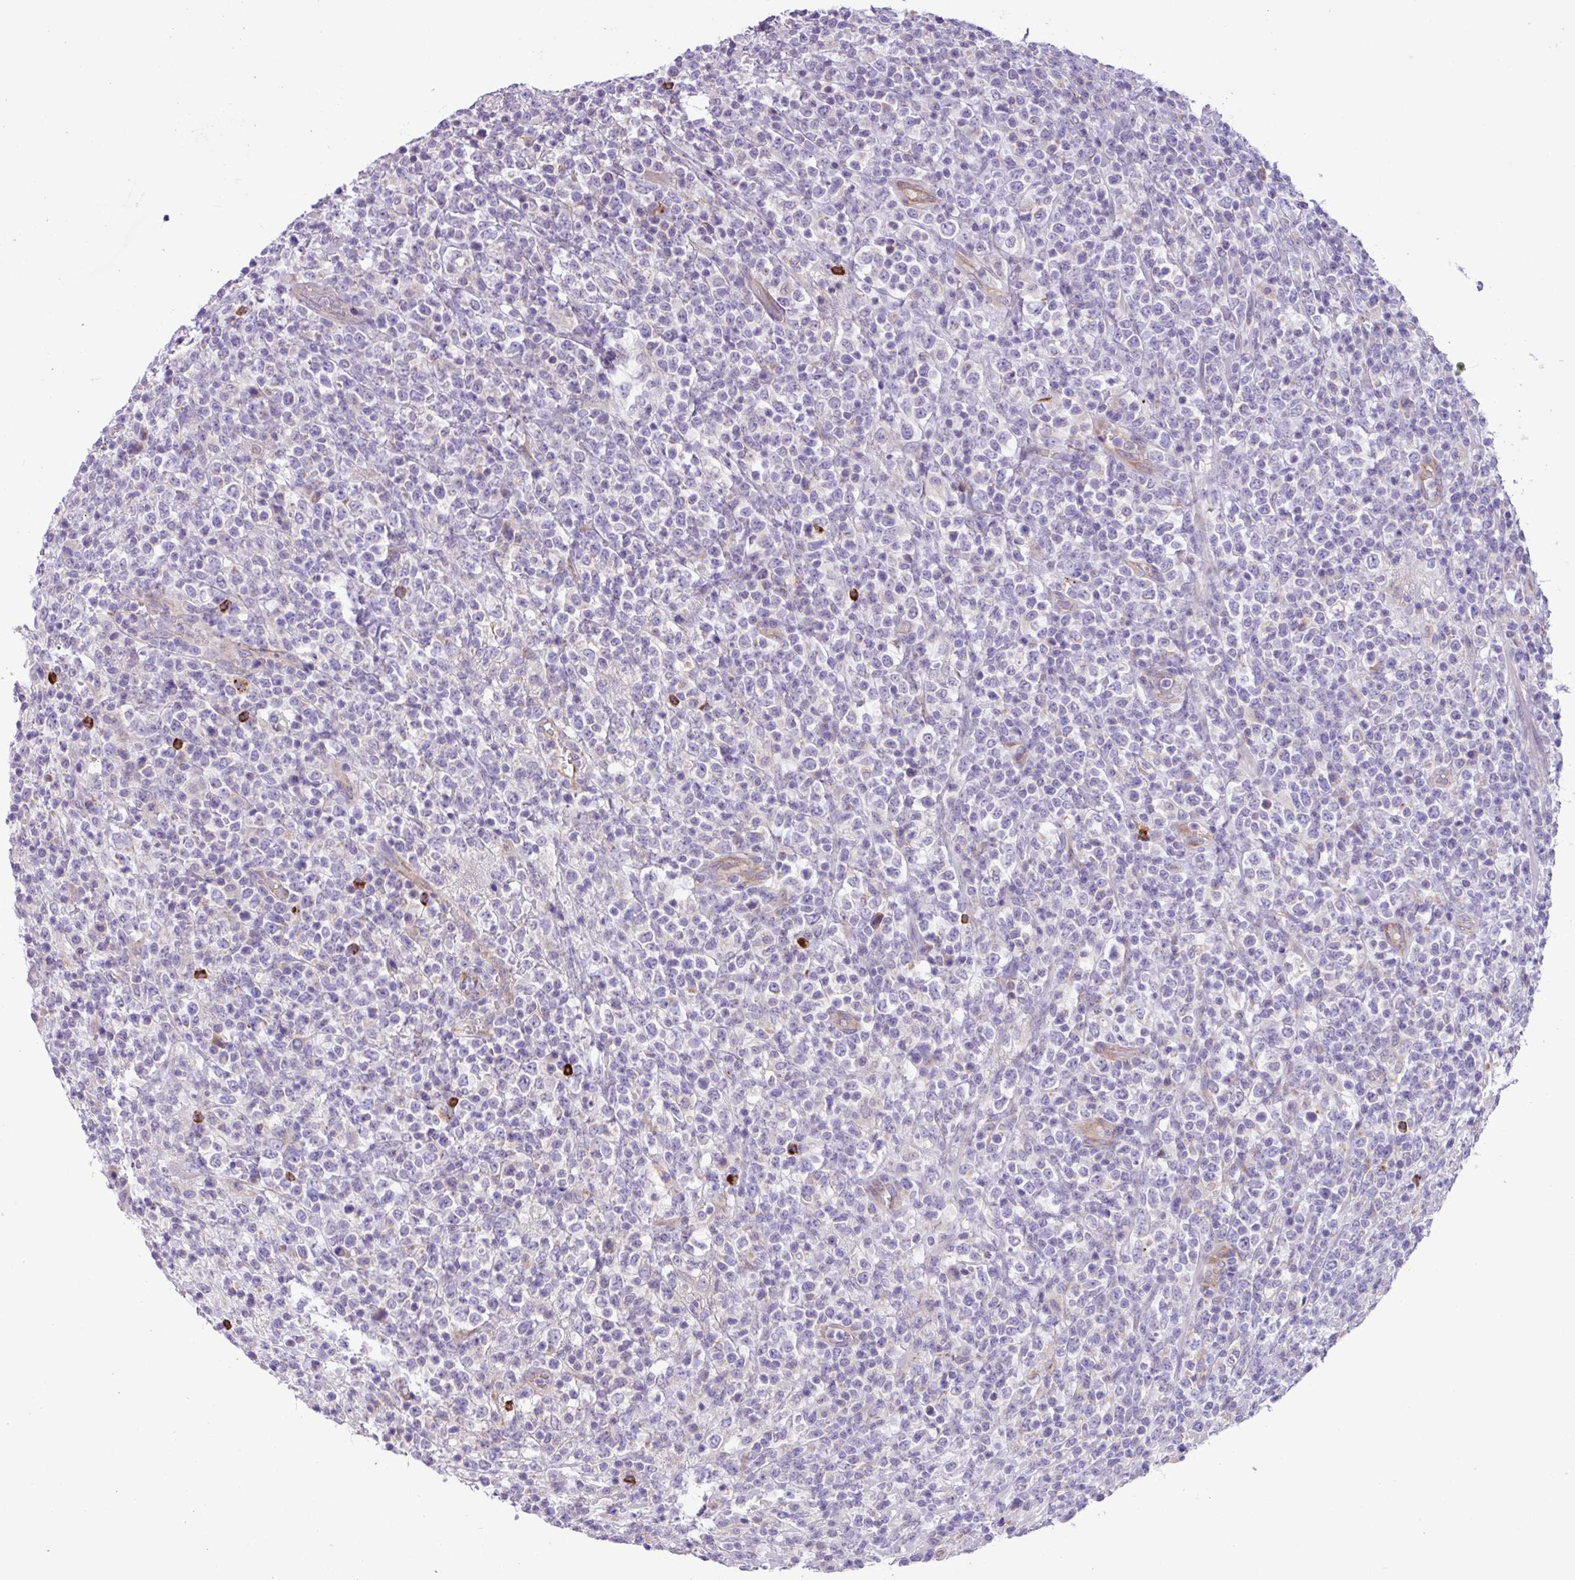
{"staining": {"intensity": "negative", "quantity": "none", "location": "none"}, "tissue": "lymphoma", "cell_type": "Tumor cells", "image_type": "cancer", "snomed": [{"axis": "morphology", "description": "Malignant lymphoma, non-Hodgkin's type, High grade"}, {"axis": "topography", "description": "Colon"}], "caption": "Immunohistochemistry histopathology image of neoplastic tissue: human lymphoma stained with DAB (3,3'-diaminobenzidine) reveals no significant protein positivity in tumor cells.", "gene": "MRM2", "patient": {"sex": "female", "age": 53}}